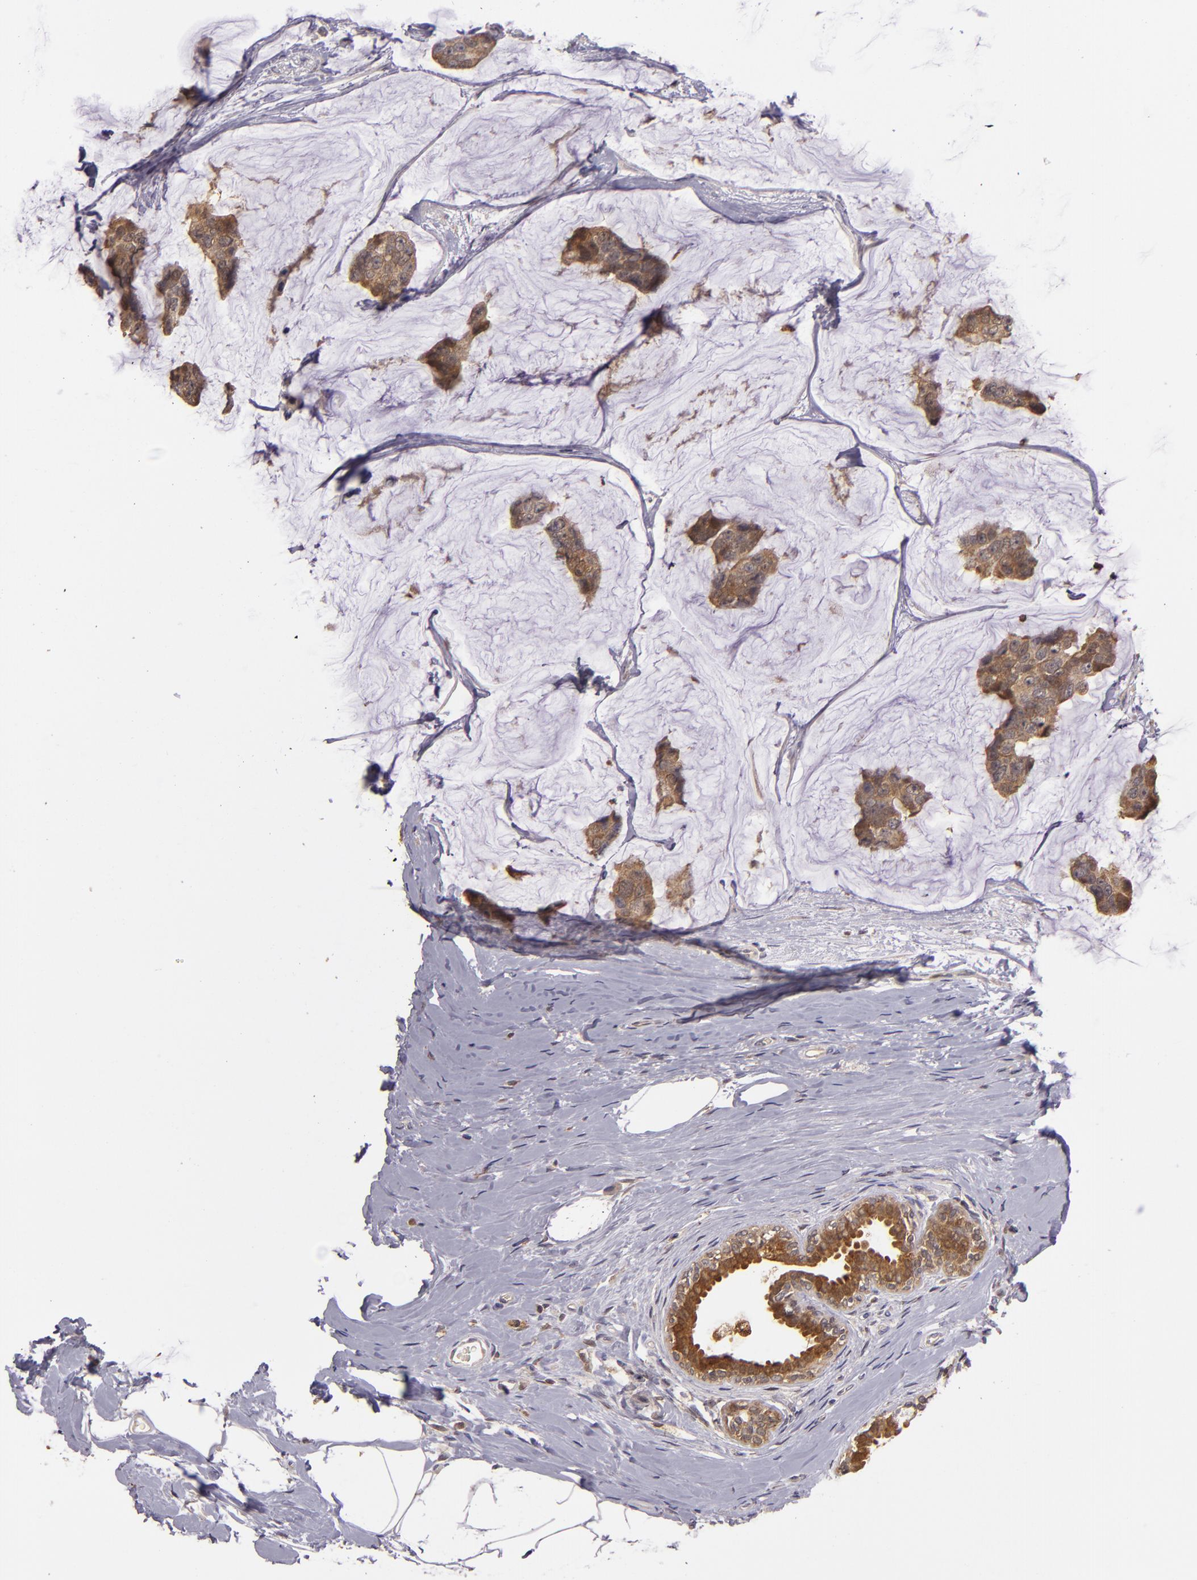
{"staining": {"intensity": "moderate", "quantity": ">75%", "location": "cytoplasmic/membranous"}, "tissue": "breast cancer", "cell_type": "Tumor cells", "image_type": "cancer", "snomed": [{"axis": "morphology", "description": "Normal tissue, NOS"}, {"axis": "morphology", "description": "Duct carcinoma"}, {"axis": "topography", "description": "Breast"}], "caption": "Immunohistochemistry micrograph of neoplastic tissue: intraductal carcinoma (breast) stained using immunohistochemistry (IHC) exhibits medium levels of moderate protein expression localized specifically in the cytoplasmic/membranous of tumor cells, appearing as a cytoplasmic/membranous brown color.", "gene": "FHIT", "patient": {"sex": "female", "age": 50}}